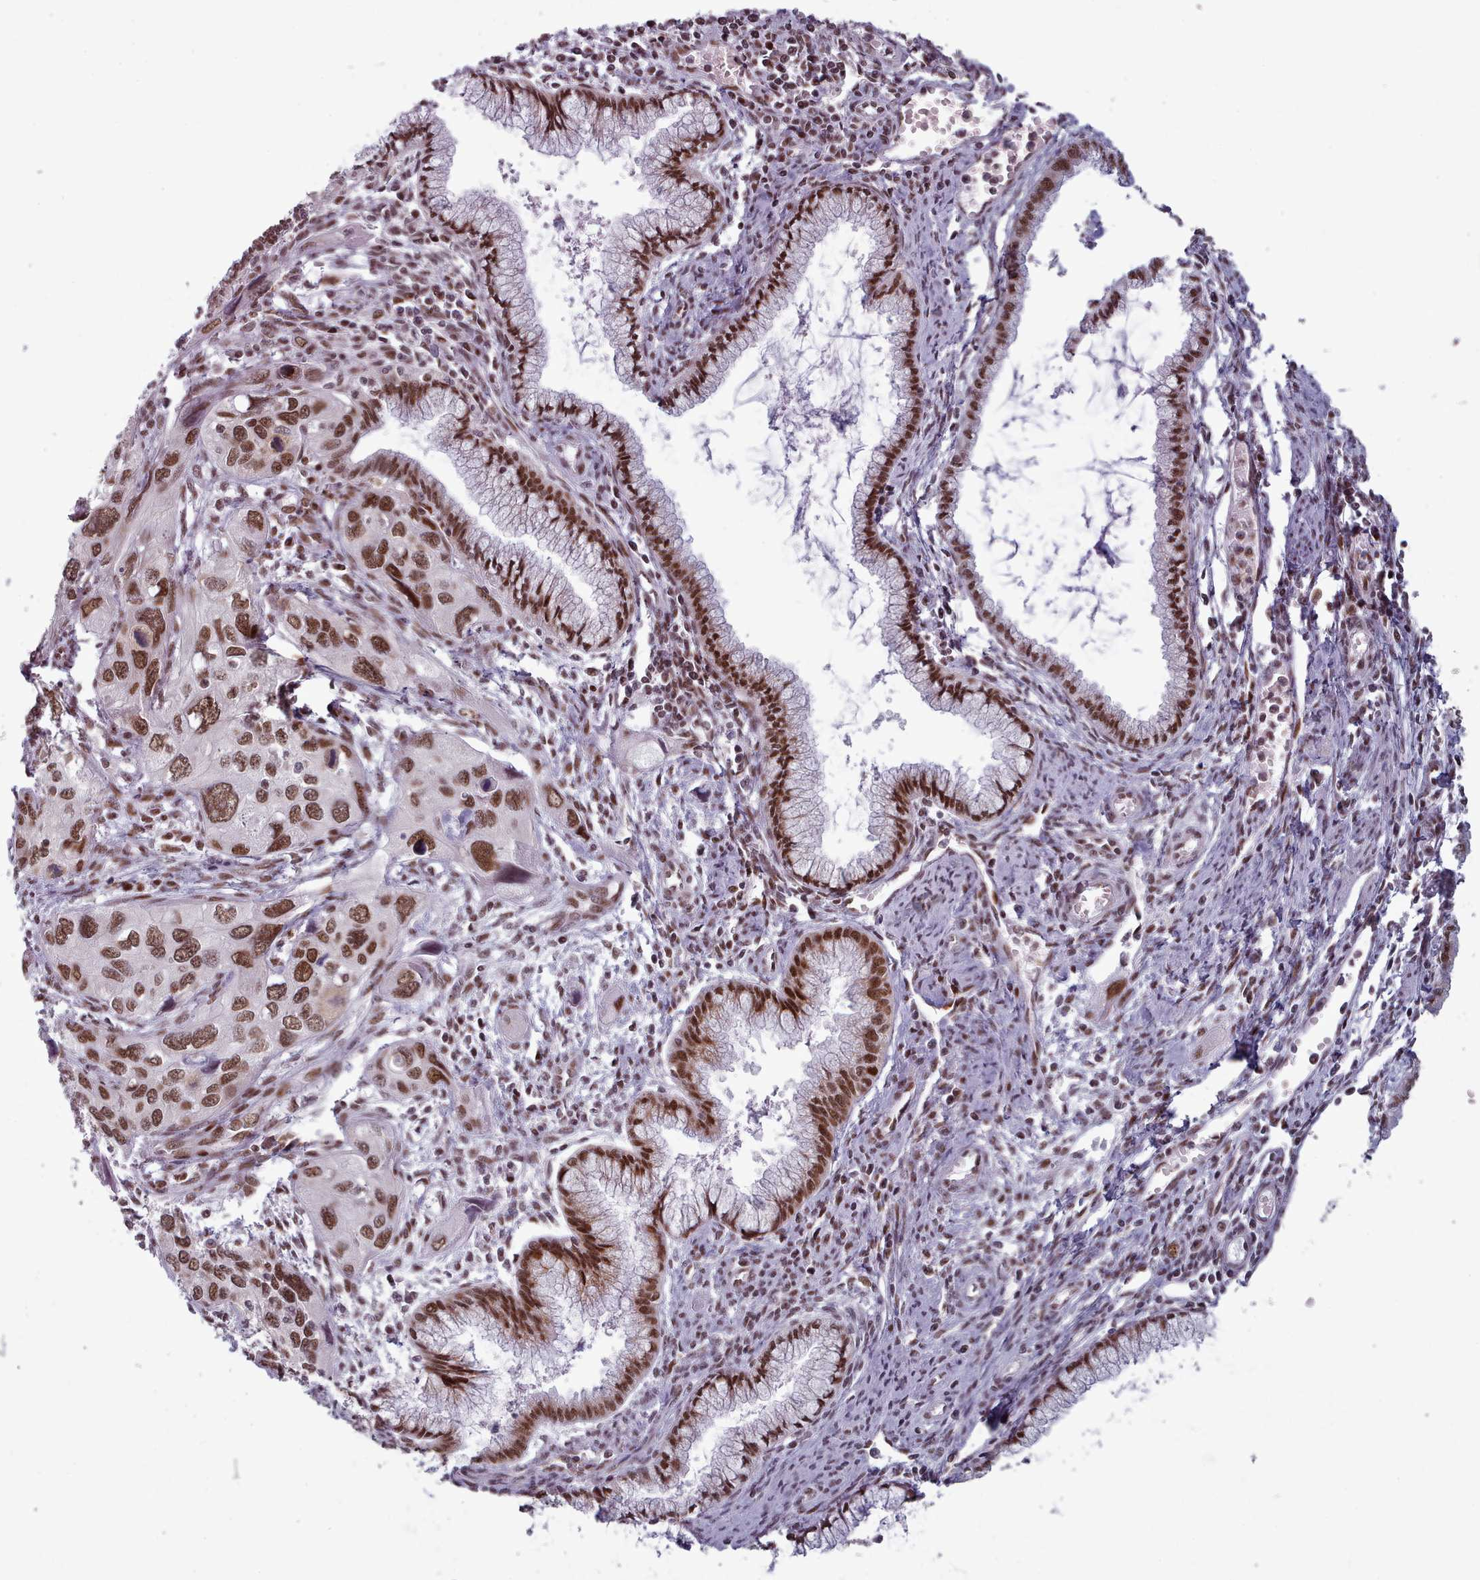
{"staining": {"intensity": "strong", "quantity": ">75%", "location": "nuclear"}, "tissue": "cervical cancer", "cell_type": "Tumor cells", "image_type": "cancer", "snomed": [{"axis": "morphology", "description": "Squamous cell carcinoma, NOS"}, {"axis": "topography", "description": "Cervix"}], "caption": "An image of human cervical squamous cell carcinoma stained for a protein demonstrates strong nuclear brown staining in tumor cells. Using DAB (3,3'-diaminobenzidine) (brown) and hematoxylin (blue) stains, captured at high magnification using brightfield microscopy.", "gene": "SRSF9", "patient": {"sex": "female", "age": 55}}